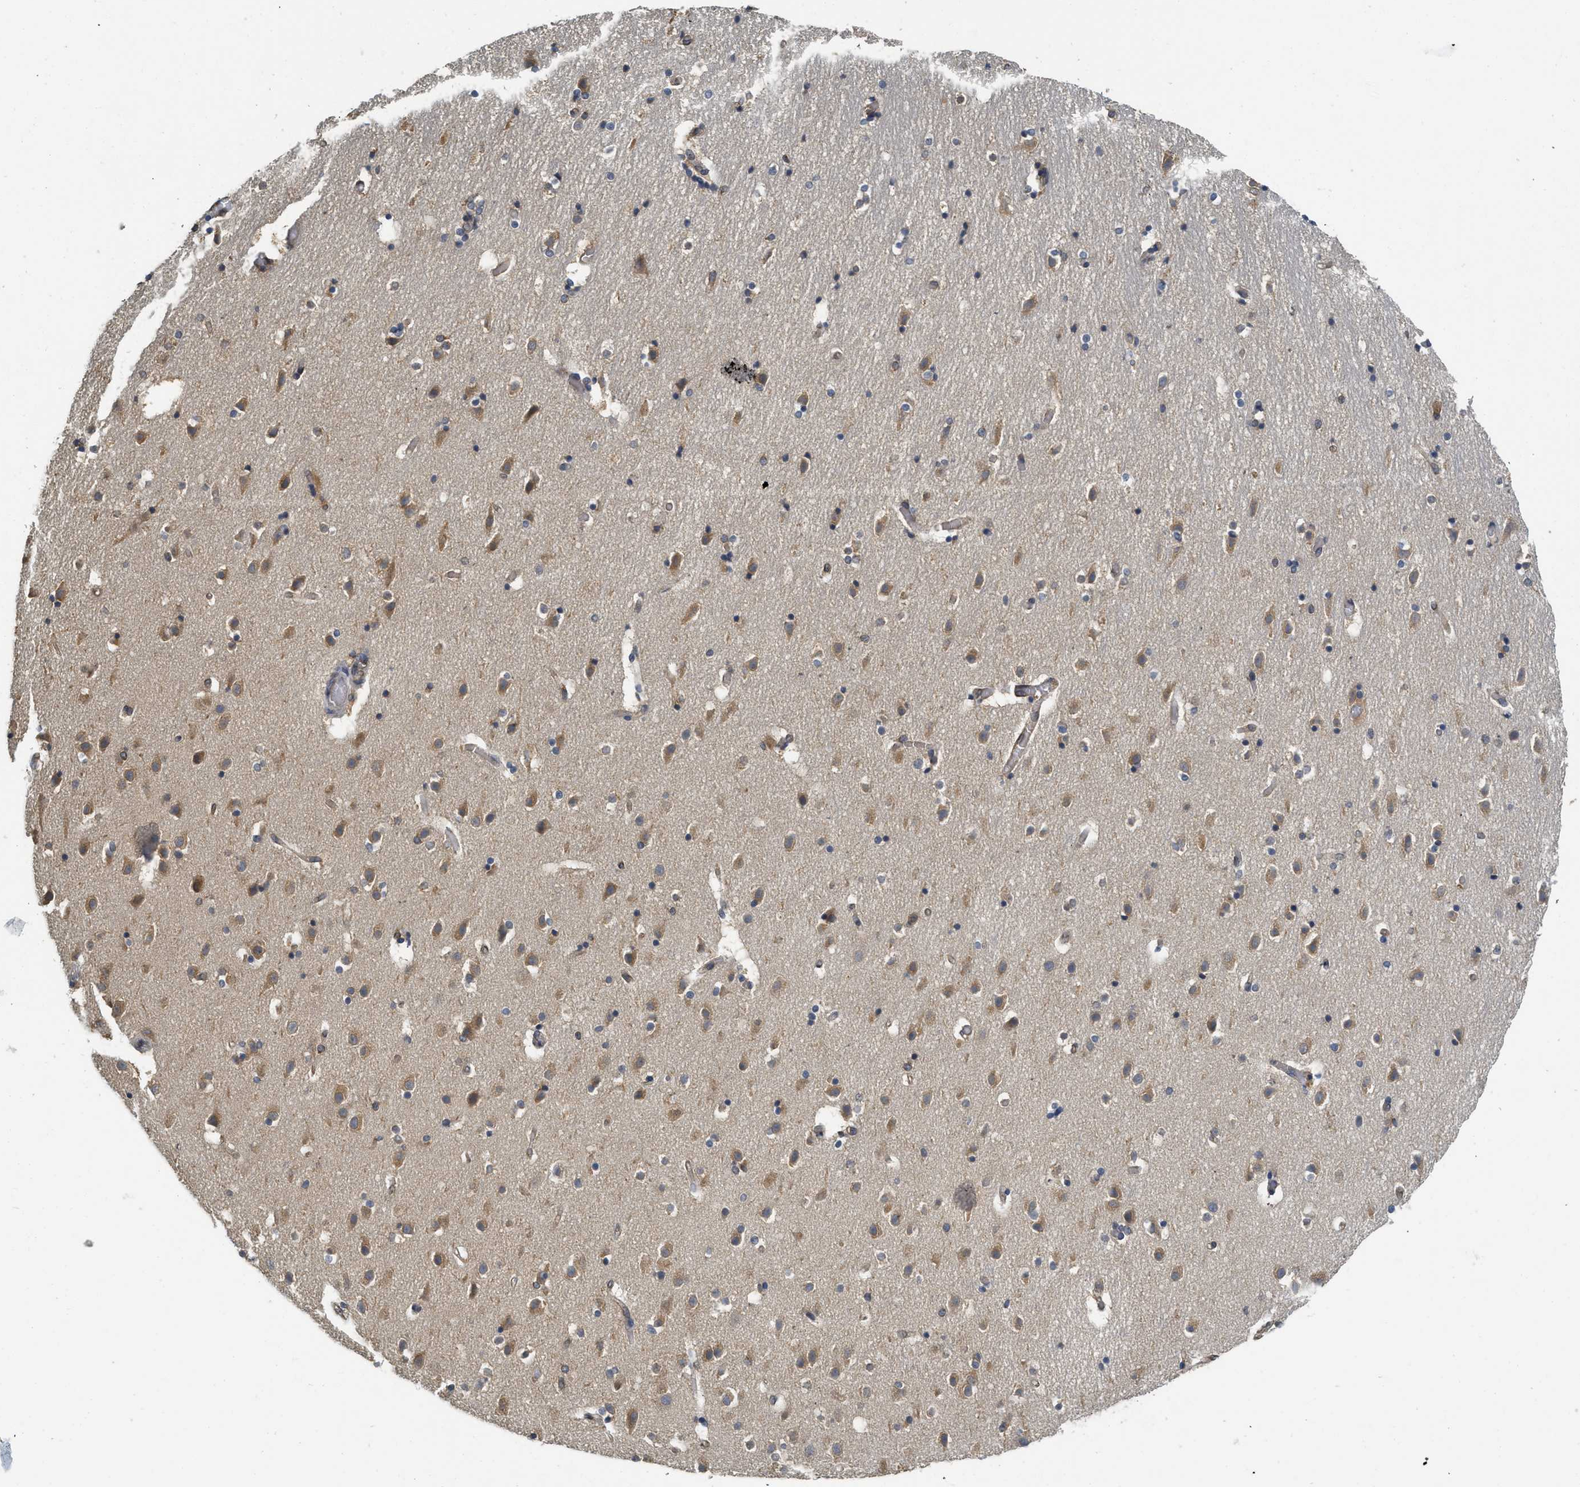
{"staining": {"intensity": "moderate", "quantity": "25%-75%", "location": "cytoplasmic/membranous"}, "tissue": "hippocampus", "cell_type": "Glial cells", "image_type": "normal", "snomed": [{"axis": "morphology", "description": "Normal tissue, NOS"}, {"axis": "topography", "description": "Hippocampus"}], "caption": "This image demonstrates unremarkable hippocampus stained with immunohistochemistry (IHC) to label a protein in brown. The cytoplasmic/membranous of glial cells show moderate positivity for the protein. Nuclei are counter-stained blue.", "gene": "BCAP31", "patient": {"sex": "male", "age": 45}}